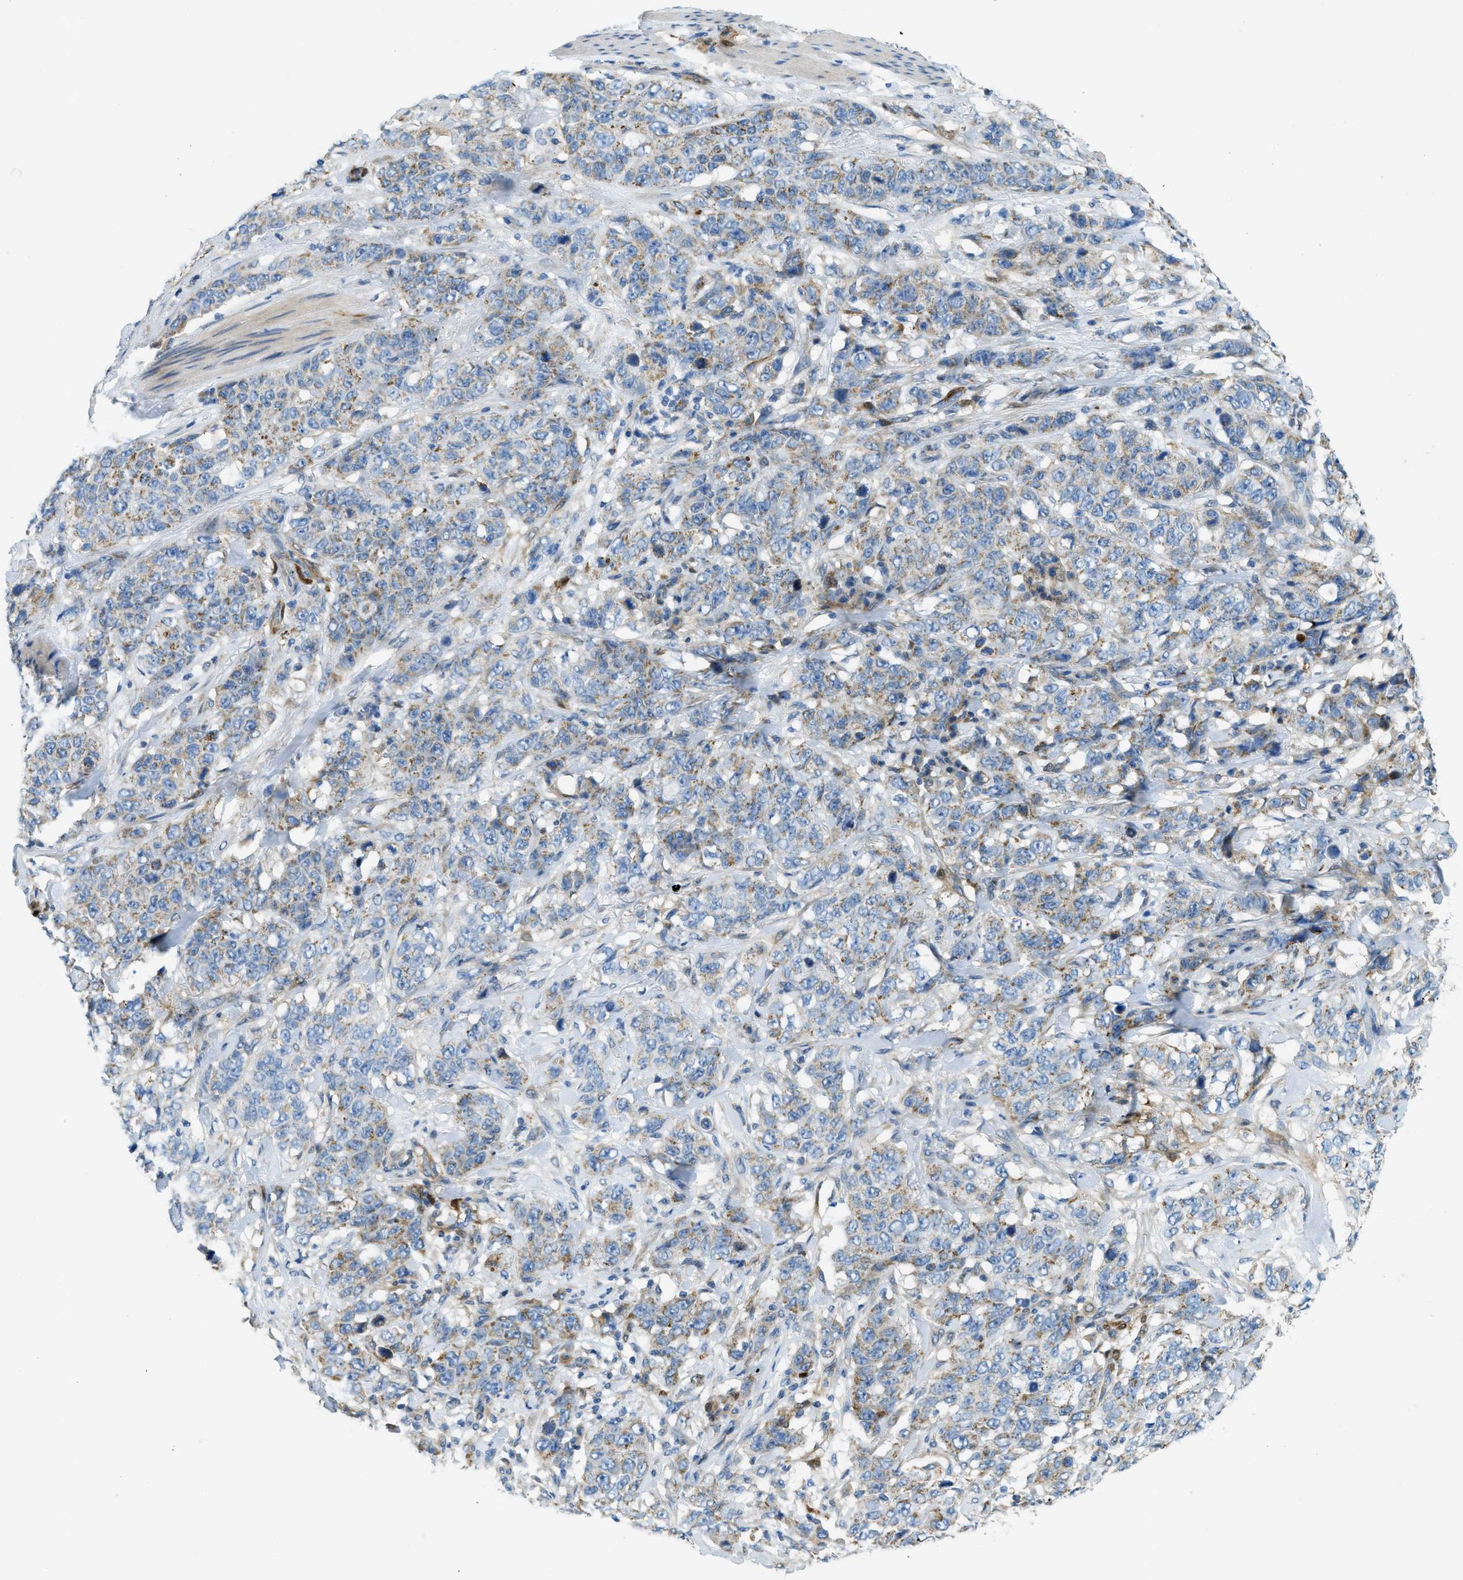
{"staining": {"intensity": "weak", "quantity": ">75%", "location": "cytoplasmic/membranous"}, "tissue": "stomach cancer", "cell_type": "Tumor cells", "image_type": "cancer", "snomed": [{"axis": "morphology", "description": "Adenocarcinoma, NOS"}, {"axis": "topography", "description": "Stomach"}], "caption": "Immunohistochemical staining of human adenocarcinoma (stomach) exhibits low levels of weak cytoplasmic/membranous expression in approximately >75% of tumor cells.", "gene": "CYGB", "patient": {"sex": "male", "age": 48}}